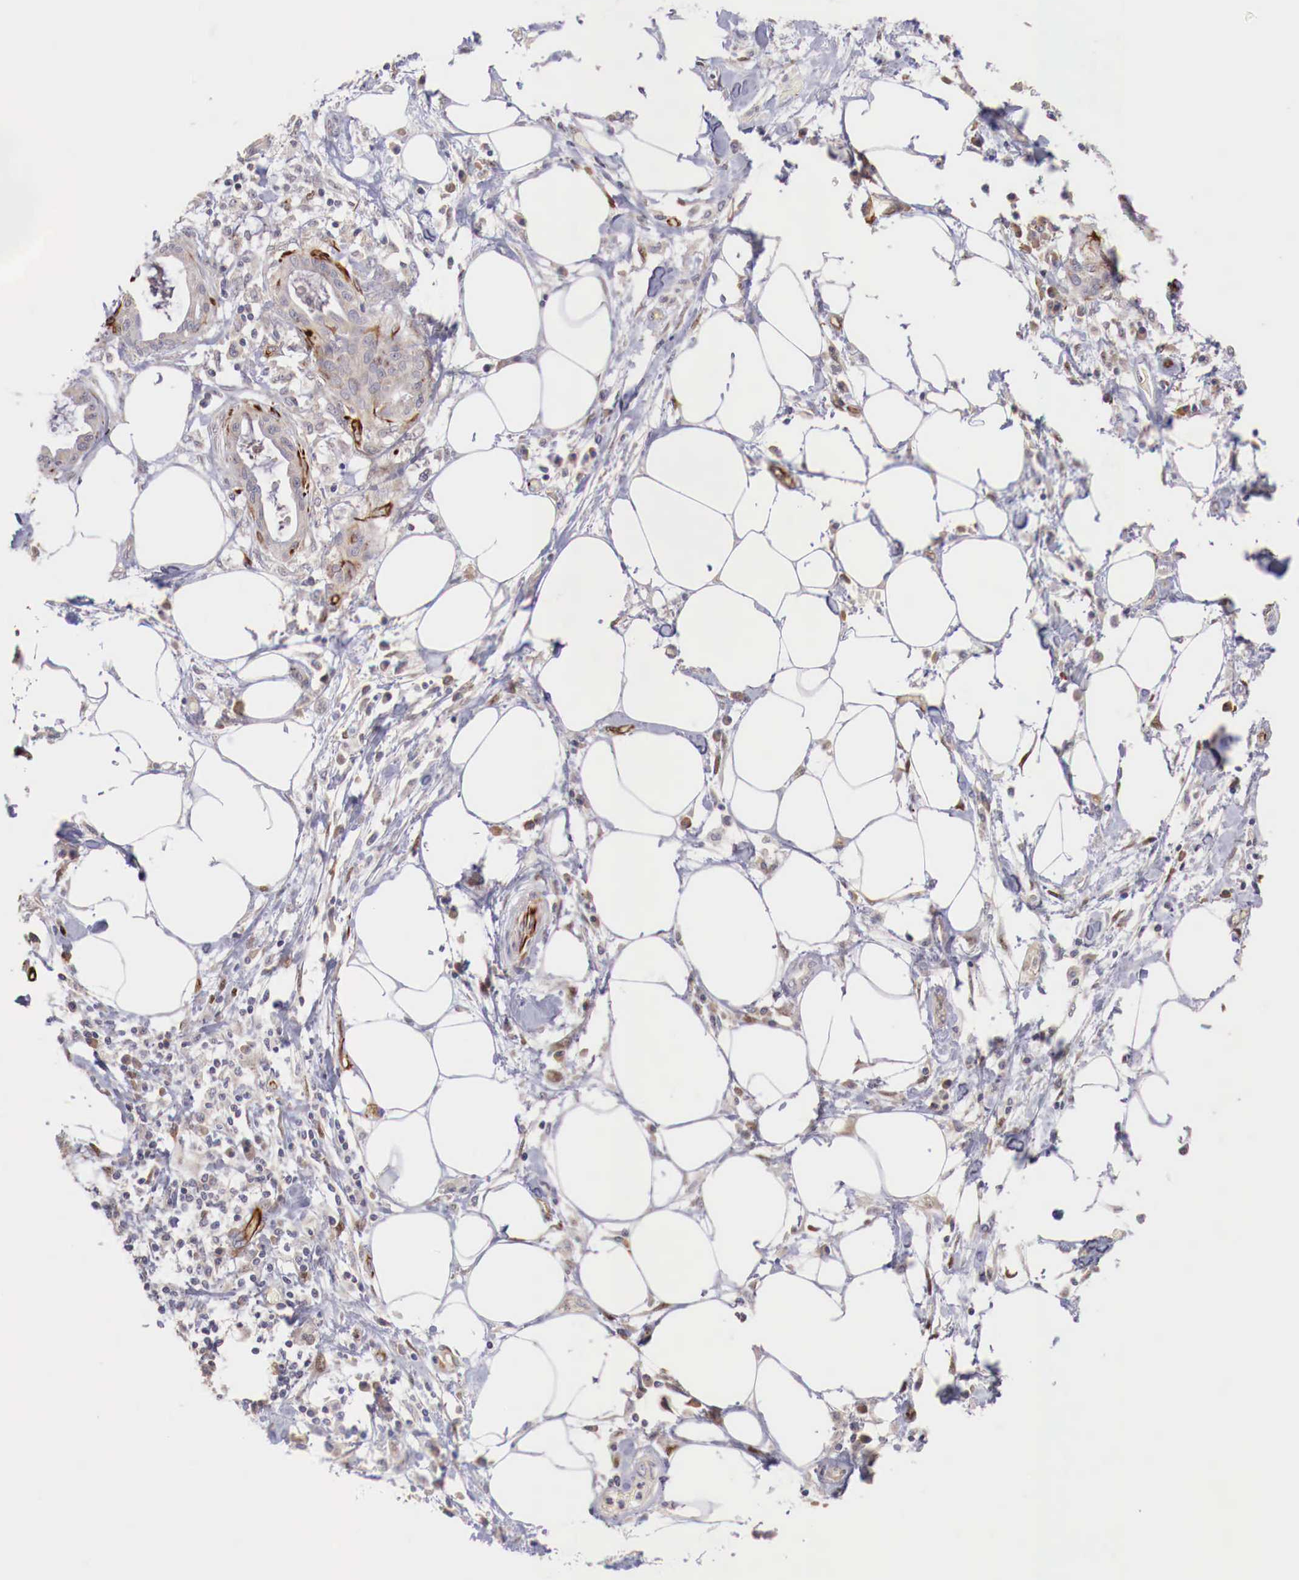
{"staining": {"intensity": "negative", "quantity": "none", "location": "none"}, "tissue": "pancreatic cancer", "cell_type": "Tumor cells", "image_type": "cancer", "snomed": [{"axis": "morphology", "description": "Adenocarcinoma, NOS"}, {"axis": "topography", "description": "Pancreas"}], "caption": "IHC of human pancreatic adenocarcinoma shows no expression in tumor cells. (DAB immunohistochemistry (IHC) visualized using brightfield microscopy, high magnification).", "gene": "WT1", "patient": {"sex": "female", "age": 64}}